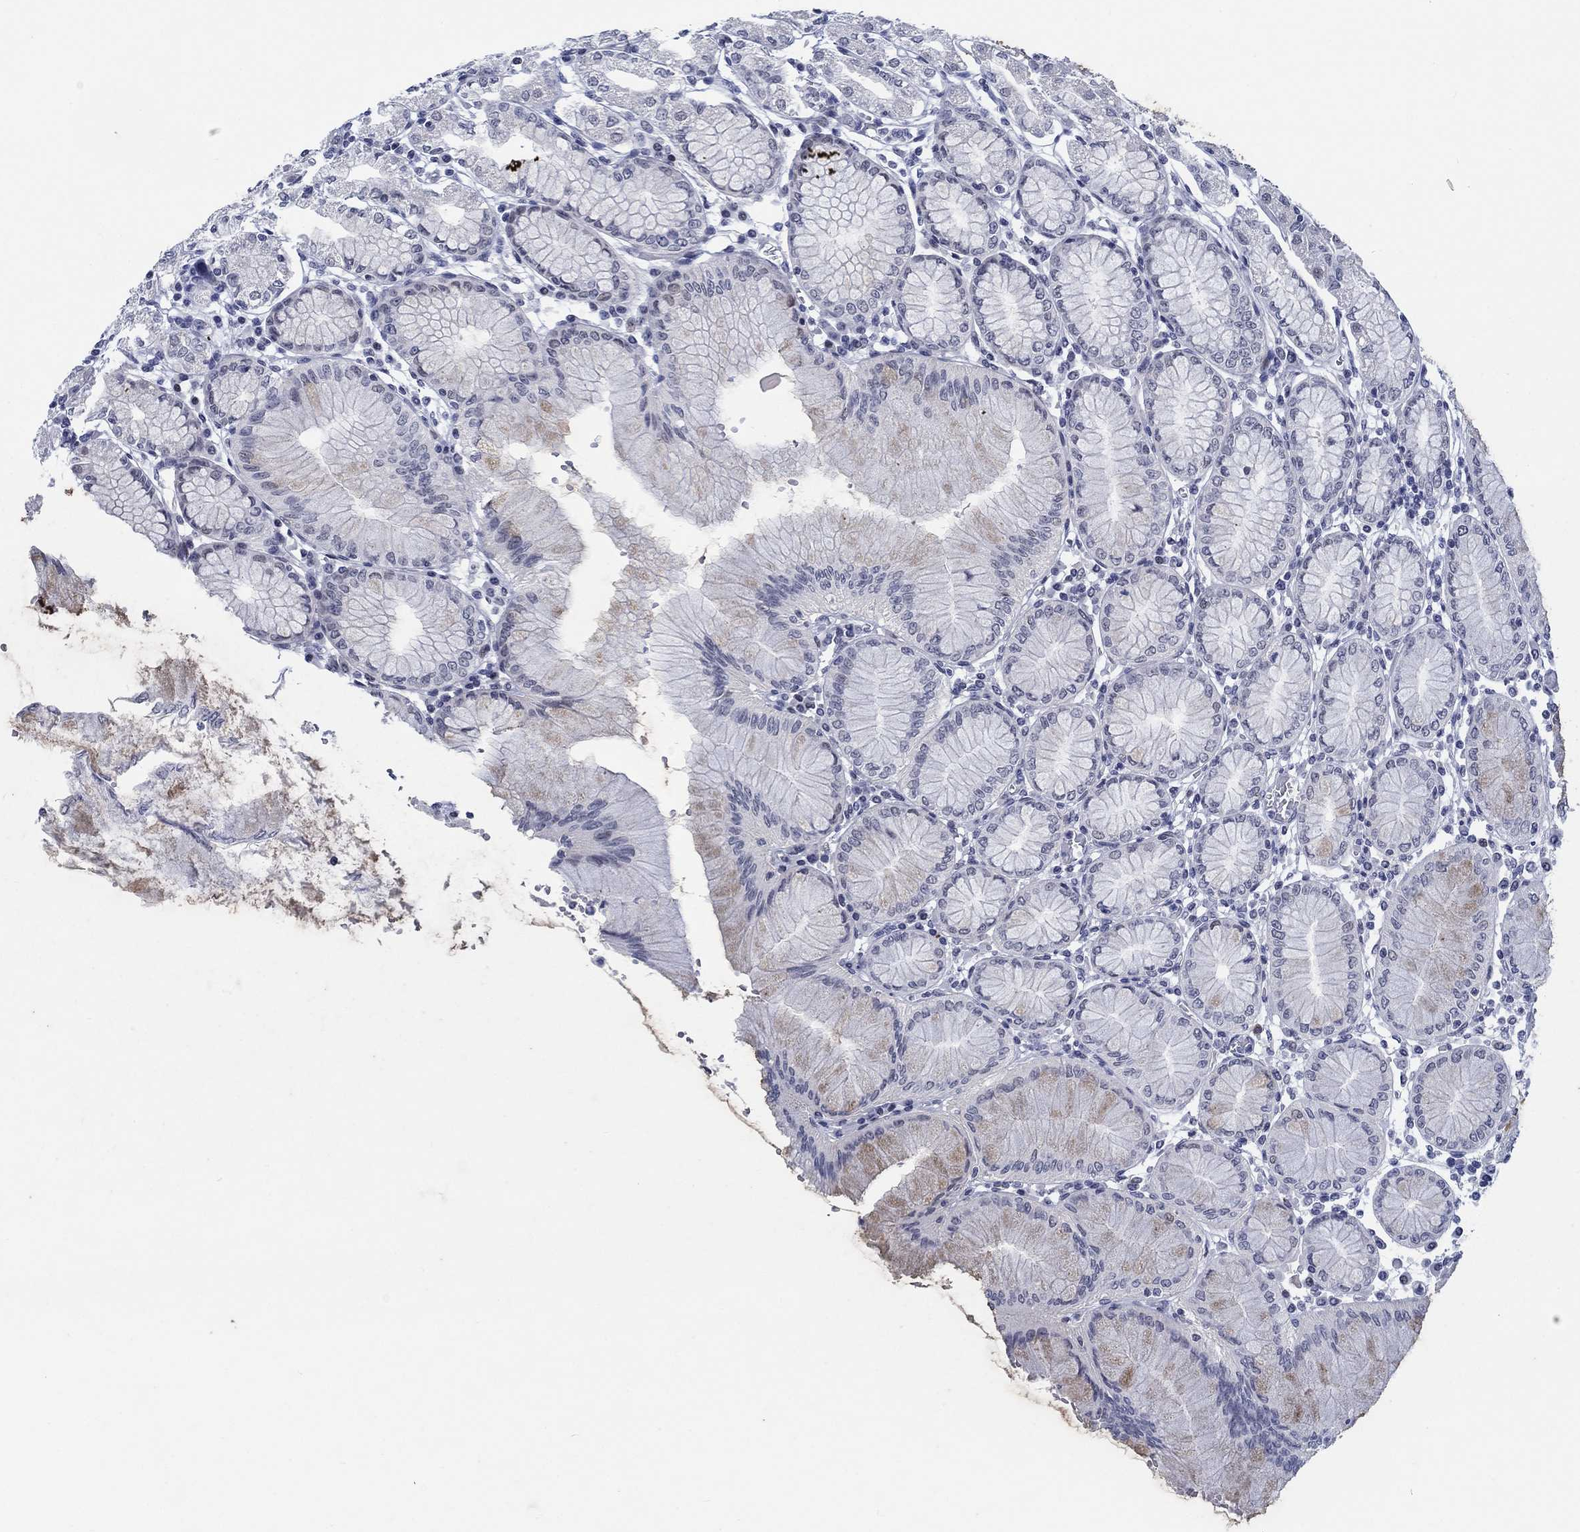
{"staining": {"intensity": "moderate", "quantity": "<25%", "location": "nuclear"}, "tissue": "stomach", "cell_type": "Glandular cells", "image_type": "normal", "snomed": [{"axis": "morphology", "description": "Normal tissue, NOS"}, {"axis": "topography", "description": "Skeletal muscle"}, {"axis": "topography", "description": "Stomach"}], "caption": "High-magnification brightfield microscopy of normal stomach stained with DAB (3,3'-diaminobenzidine) (brown) and counterstained with hematoxylin (blue). glandular cells exhibit moderate nuclear expression is appreciated in about<25% of cells.", "gene": "NEU3", "patient": {"sex": "female", "age": 57}}